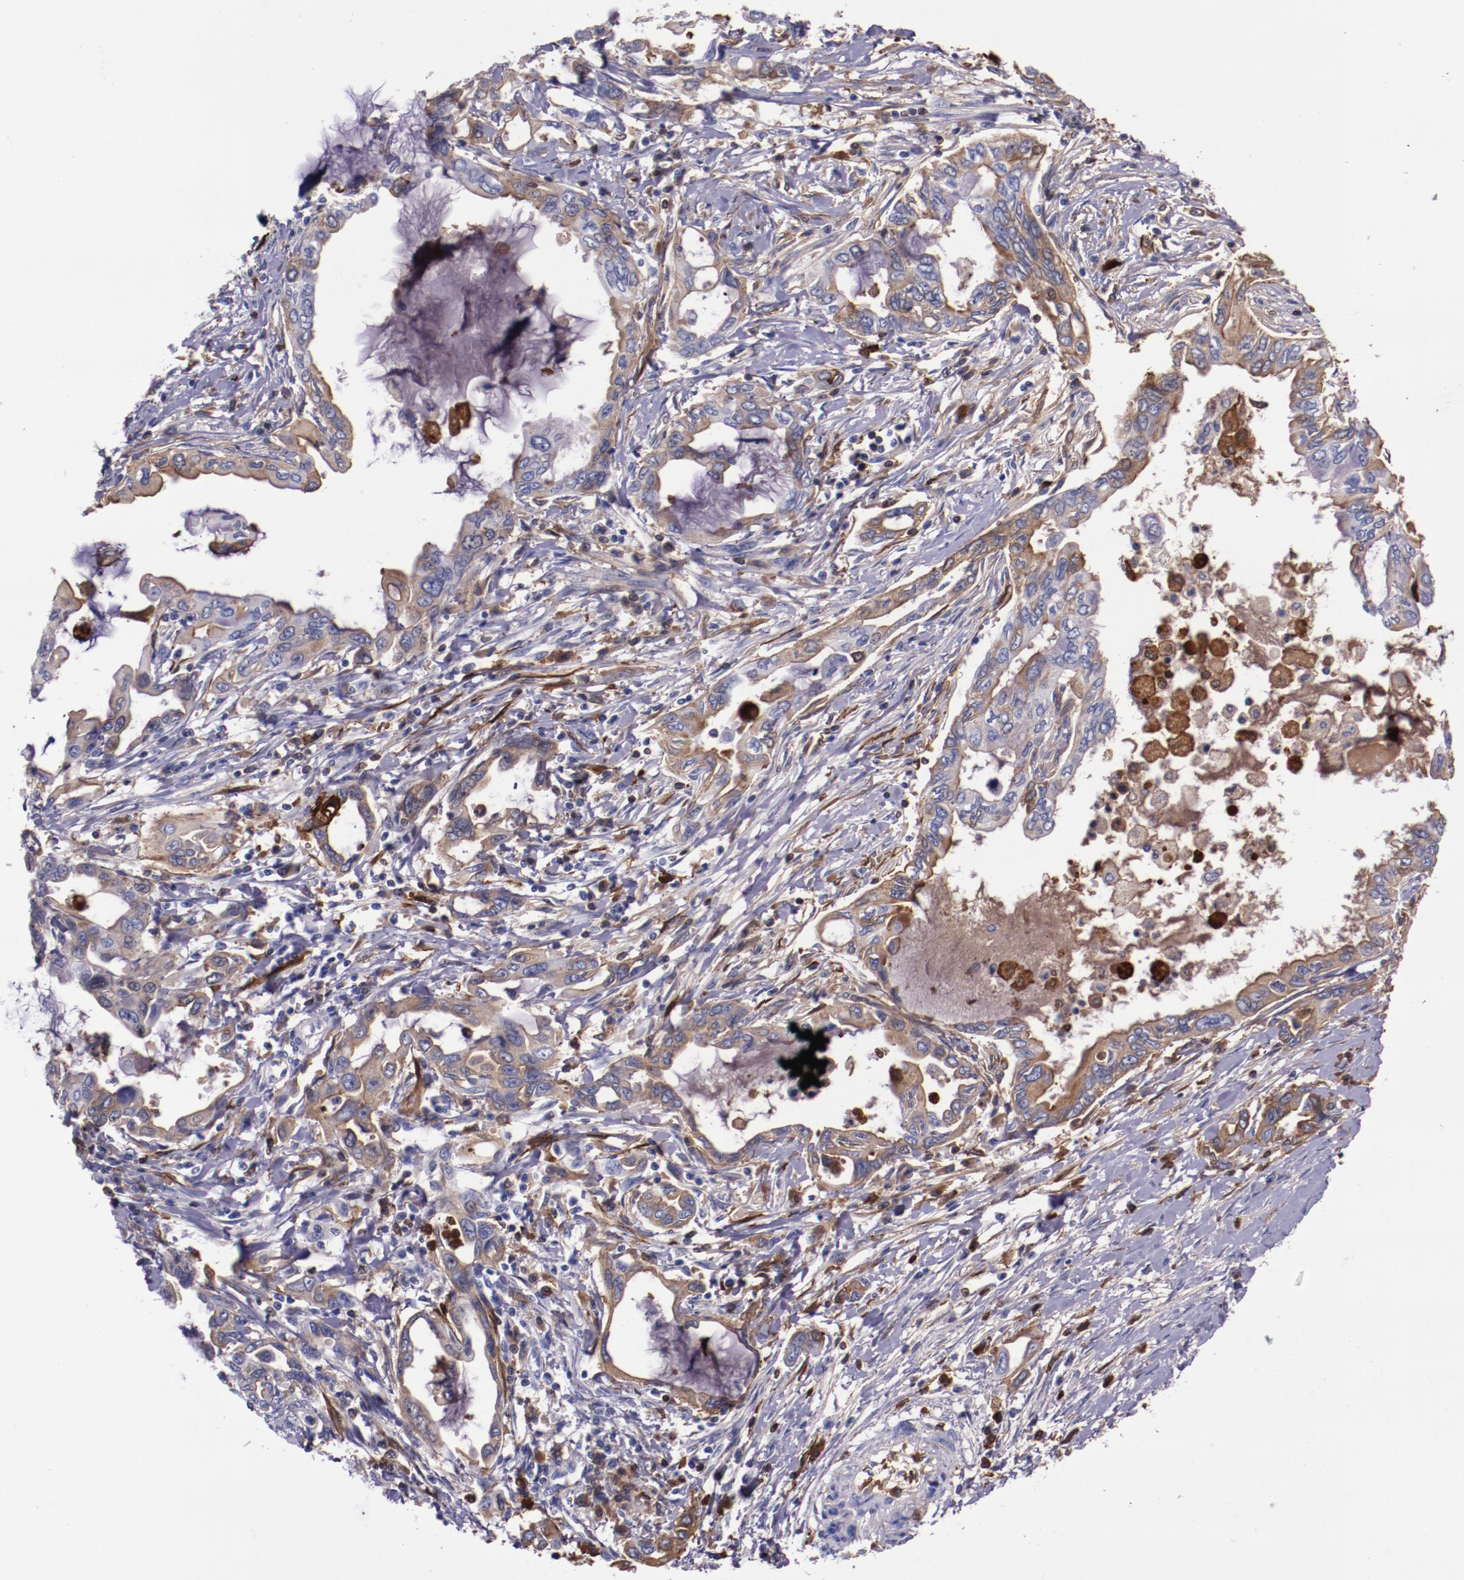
{"staining": {"intensity": "weak", "quantity": "25%-75%", "location": "cytoplasmic/membranous"}, "tissue": "pancreatic cancer", "cell_type": "Tumor cells", "image_type": "cancer", "snomed": [{"axis": "morphology", "description": "Adenocarcinoma, NOS"}, {"axis": "topography", "description": "Pancreas"}], "caption": "A high-resolution micrograph shows immunohistochemistry (IHC) staining of adenocarcinoma (pancreatic), which exhibits weak cytoplasmic/membranous expression in approximately 25%-75% of tumor cells.", "gene": "APOH", "patient": {"sex": "female", "age": 57}}